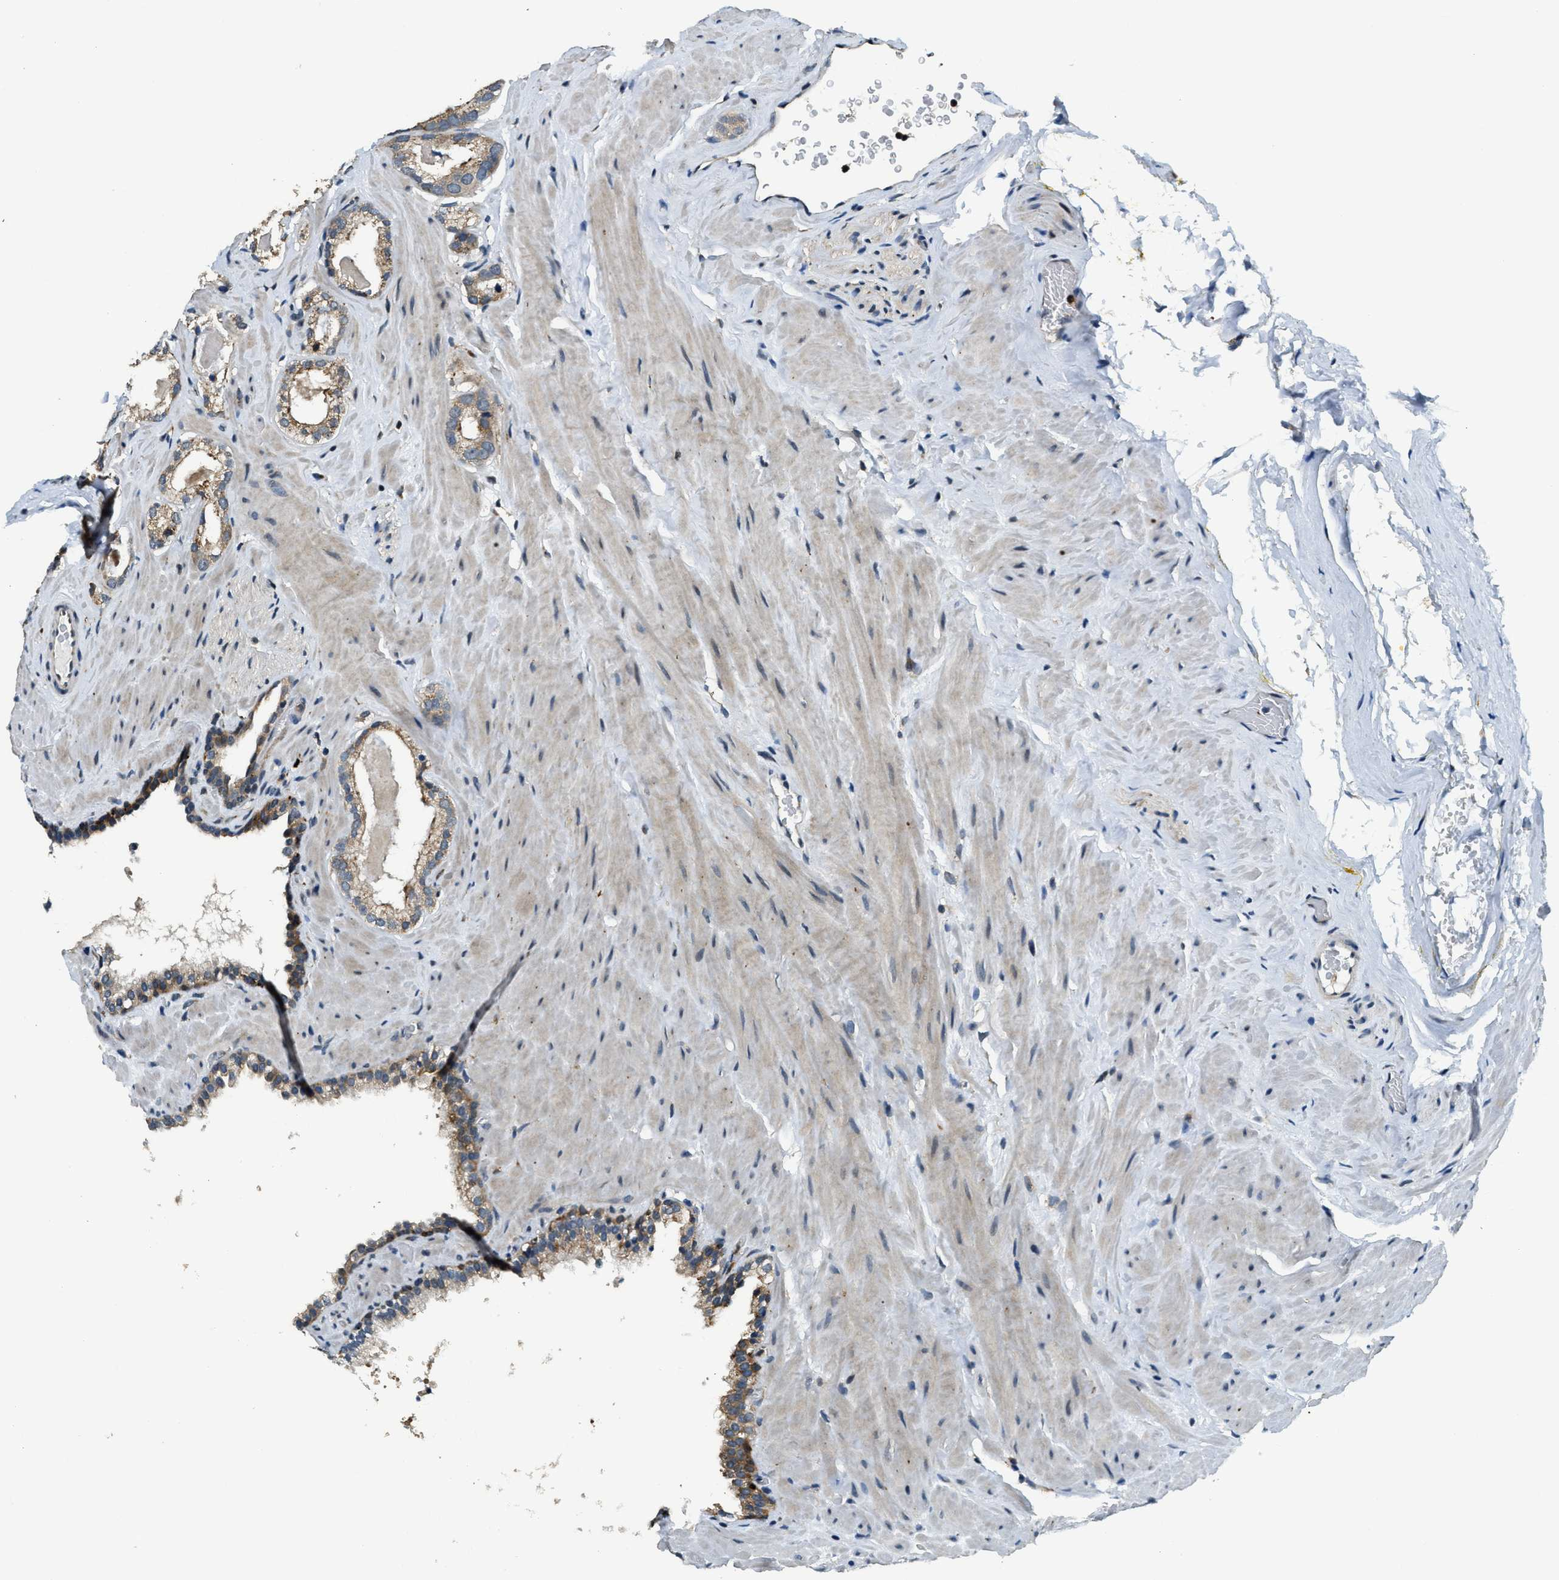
{"staining": {"intensity": "moderate", "quantity": "25%-75%", "location": "cytoplasmic/membranous"}, "tissue": "prostate cancer", "cell_type": "Tumor cells", "image_type": "cancer", "snomed": [{"axis": "morphology", "description": "Adenocarcinoma, High grade"}, {"axis": "topography", "description": "Prostate"}], "caption": "DAB (3,3'-diaminobenzidine) immunohistochemical staining of prostate cancer (adenocarcinoma (high-grade)) displays moderate cytoplasmic/membranous protein positivity in approximately 25%-75% of tumor cells.", "gene": "HERC2", "patient": {"sex": "male", "age": 64}}